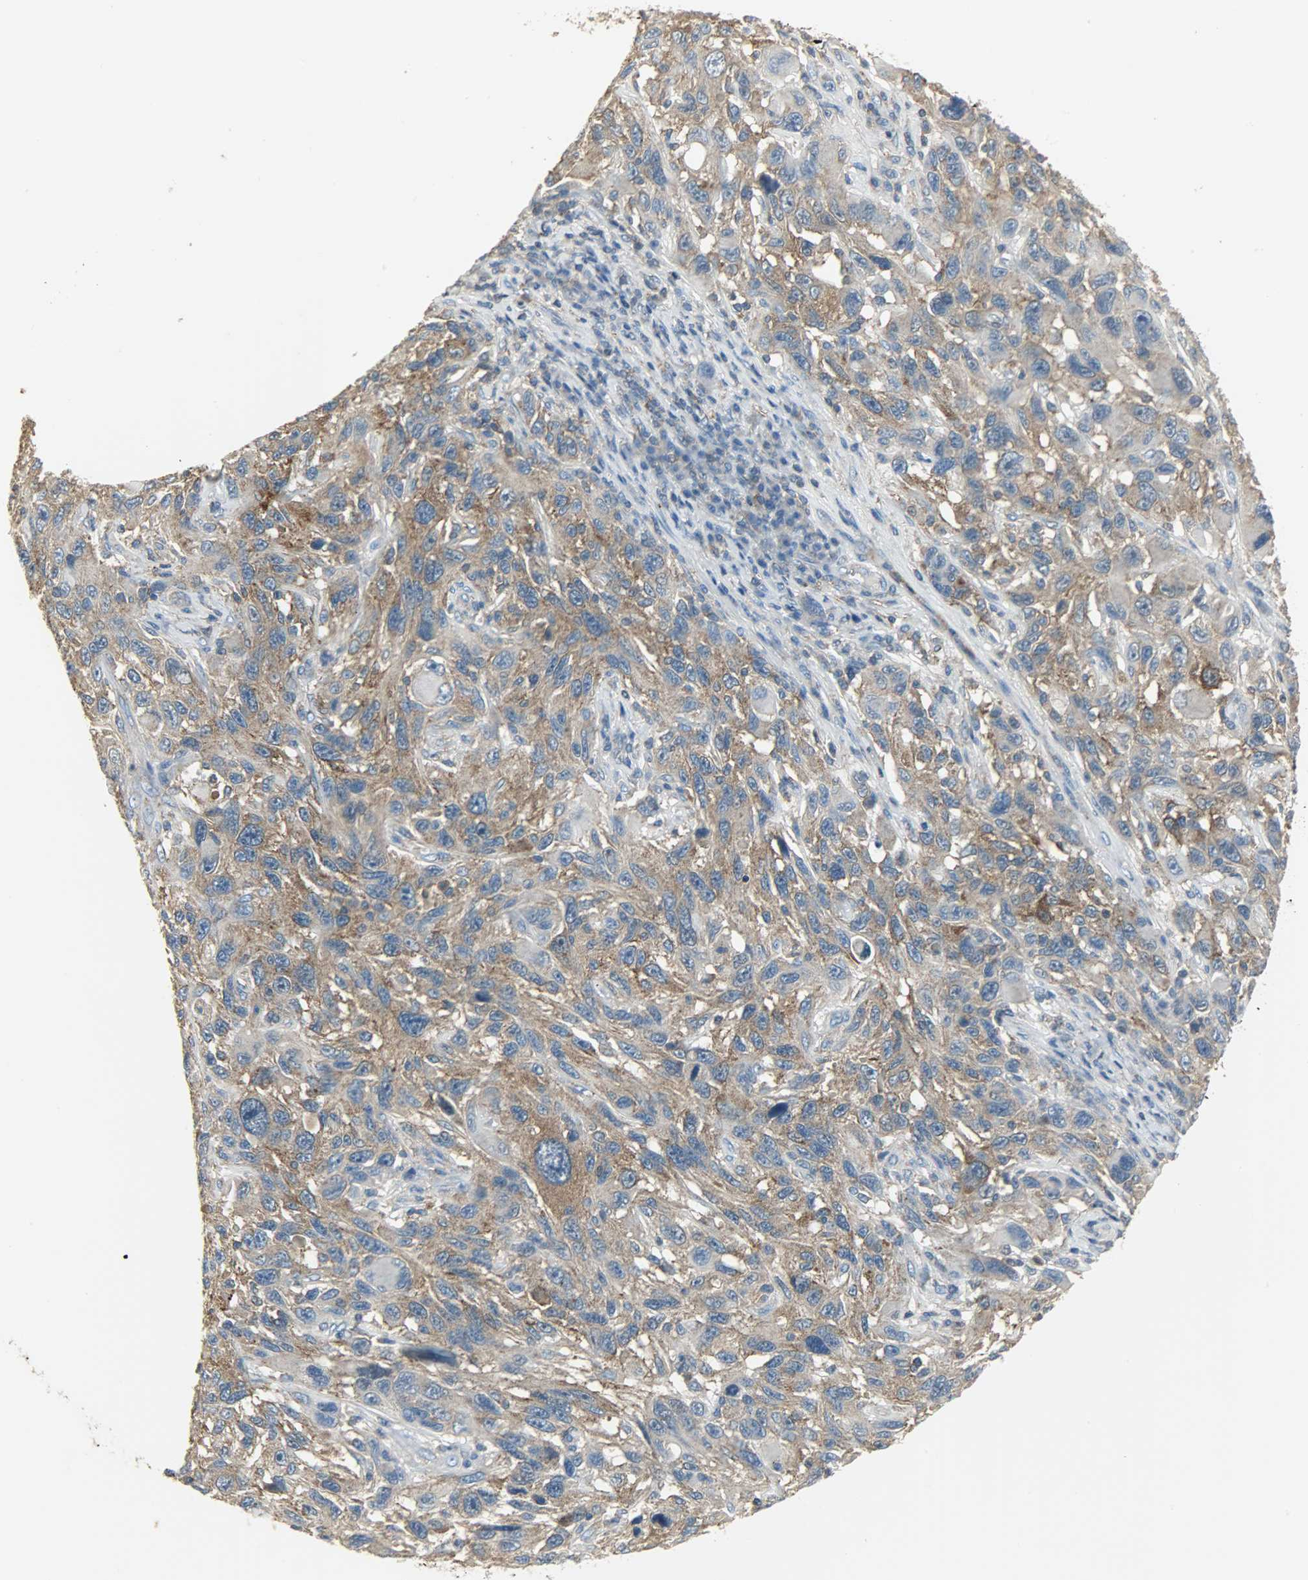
{"staining": {"intensity": "moderate", "quantity": ">75%", "location": "cytoplasmic/membranous"}, "tissue": "melanoma", "cell_type": "Tumor cells", "image_type": "cancer", "snomed": [{"axis": "morphology", "description": "Malignant melanoma, NOS"}, {"axis": "topography", "description": "Skin"}], "caption": "DAB (3,3'-diaminobenzidine) immunohistochemical staining of human malignant melanoma exhibits moderate cytoplasmic/membranous protein positivity in approximately >75% of tumor cells. The staining is performed using DAB (3,3'-diaminobenzidine) brown chromogen to label protein expression. The nuclei are counter-stained blue using hematoxylin.", "gene": "DNAJA4", "patient": {"sex": "male", "age": 53}}